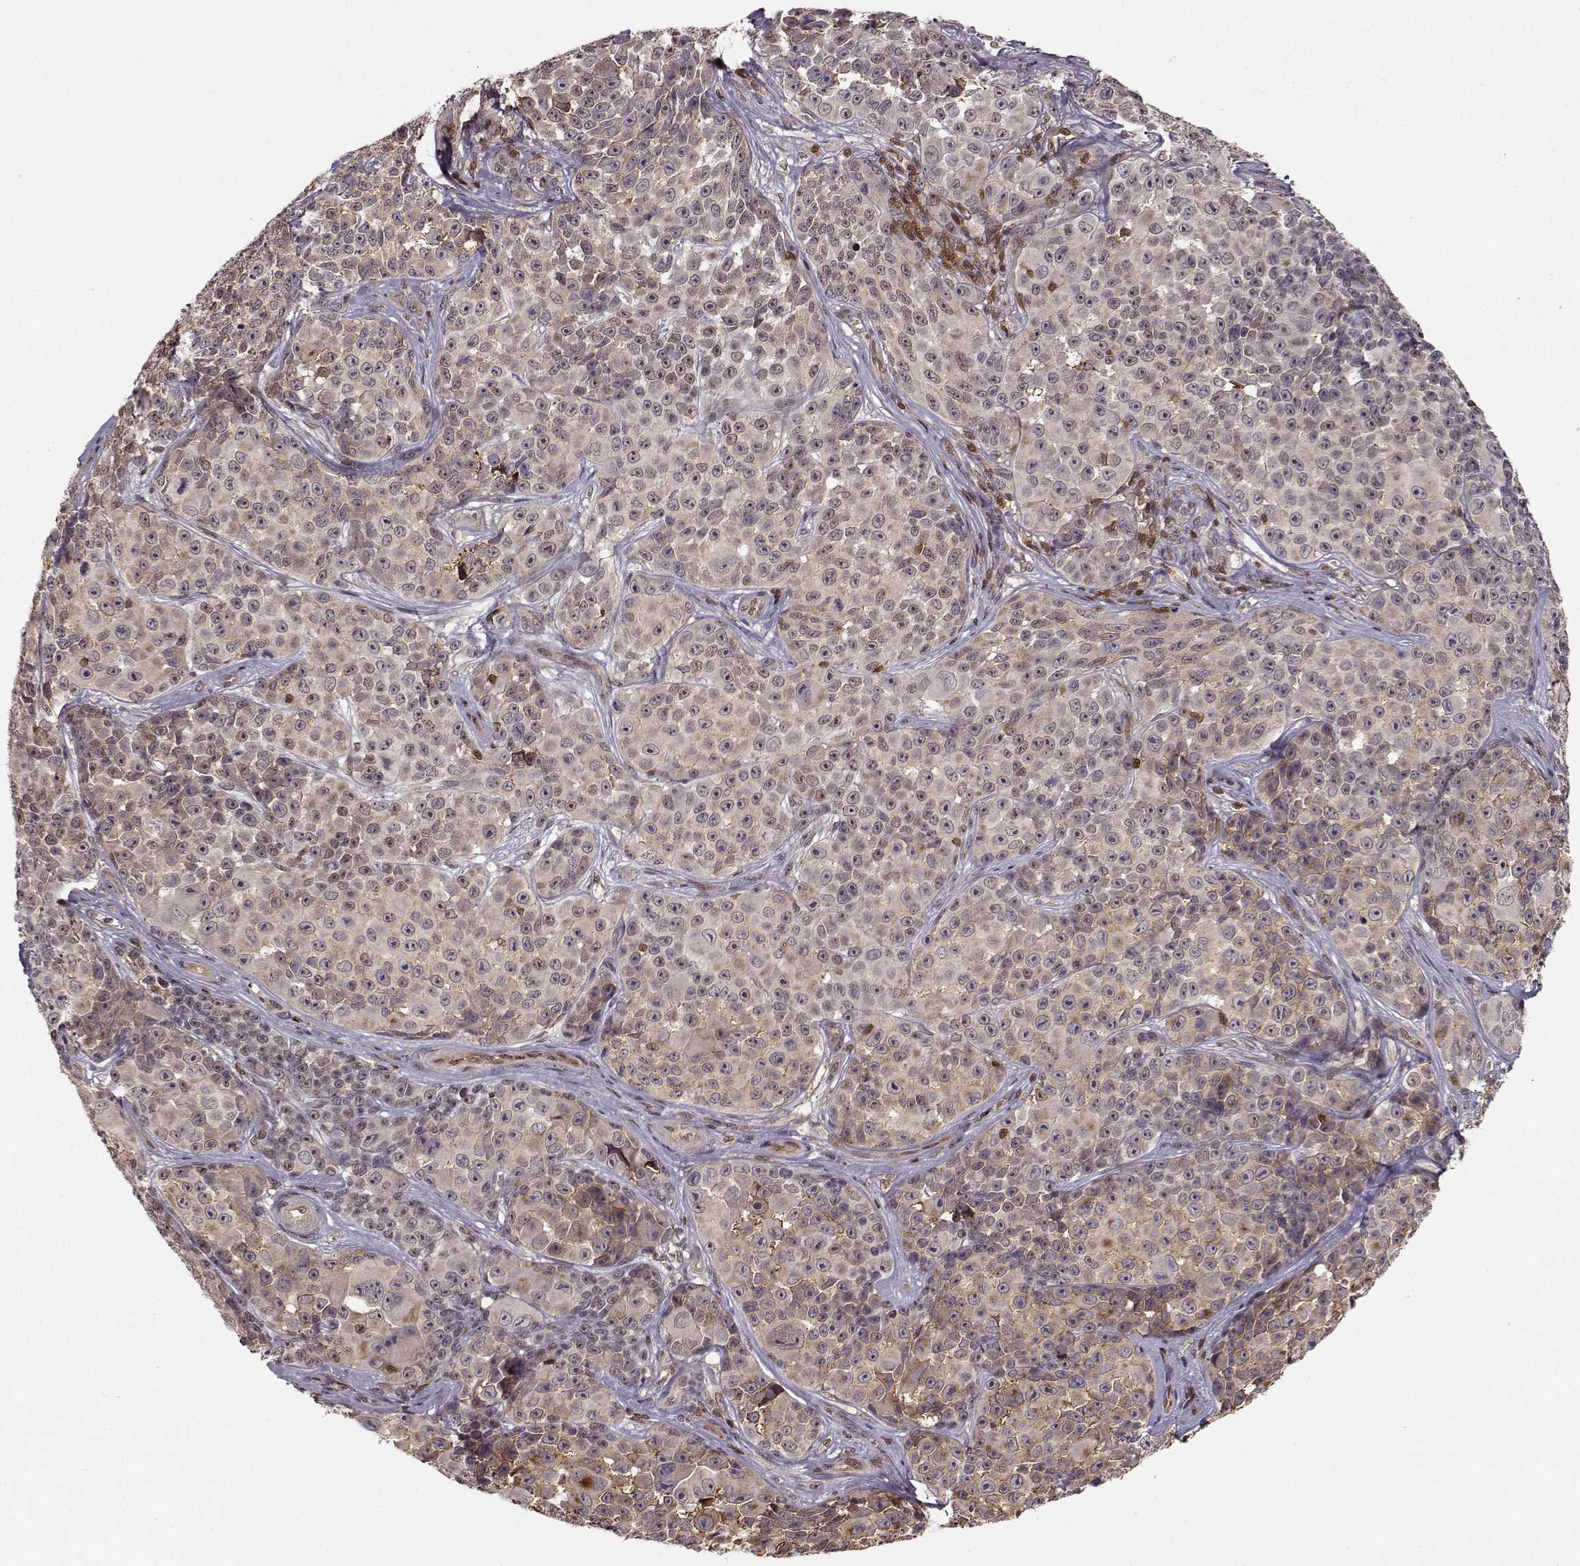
{"staining": {"intensity": "weak", "quantity": ">75%", "location": "cytoplasmic/membranous"}, "tissue": "melanoma", "cell_type": "Tumor cells", "image_type": "cancer", "snomed": [{"axis": "morphology", "description": "Malignant melanoma, NOS"}, {"axis": "topography", "description": "Skin"}], "caption": "A photomicrograph of human malignant melanoma stained for a protein reveals weak cytoplasmic/membranous brown staining in tumor cells.", "gene": "MFSD1", "patient": {"sex": "female", "age": 88}}